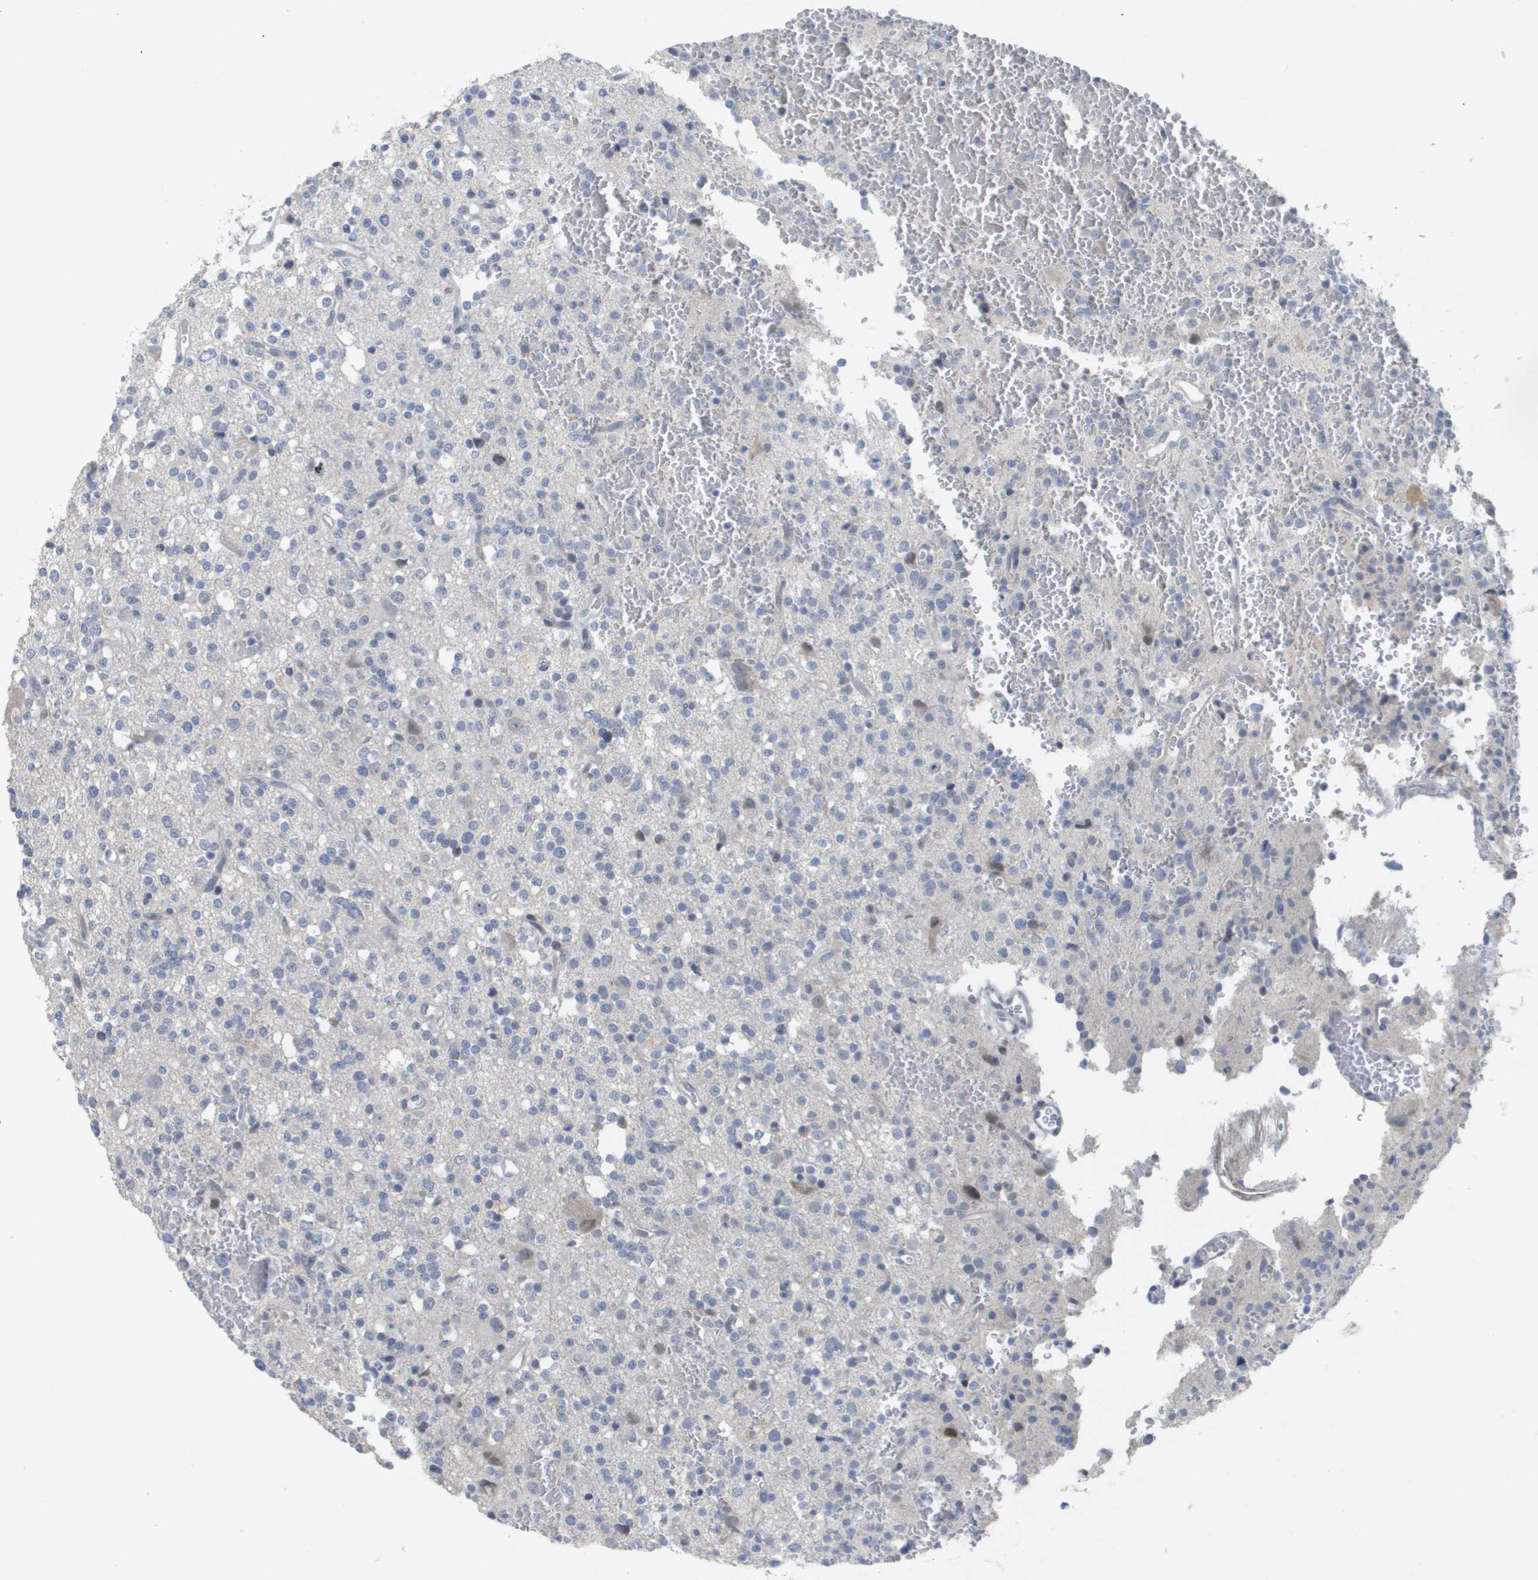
{"staining": {"intensity": "negative", "quantity": "none", "location": "none"}, "tissue": "glioma", "cell_type": "Tumor cells", "image_type": "cancer", "snomed": [{"axis": "morphology", "description": "Glioma, malignant, High grade"}, {"axis": "topography", "description": "Brain"}], "caption": "Protein analysis of glioma exhibits no significant positivity in tumor cells.", "gene": "PDE4A", "patient": {"sex": "male", "age": 47}}